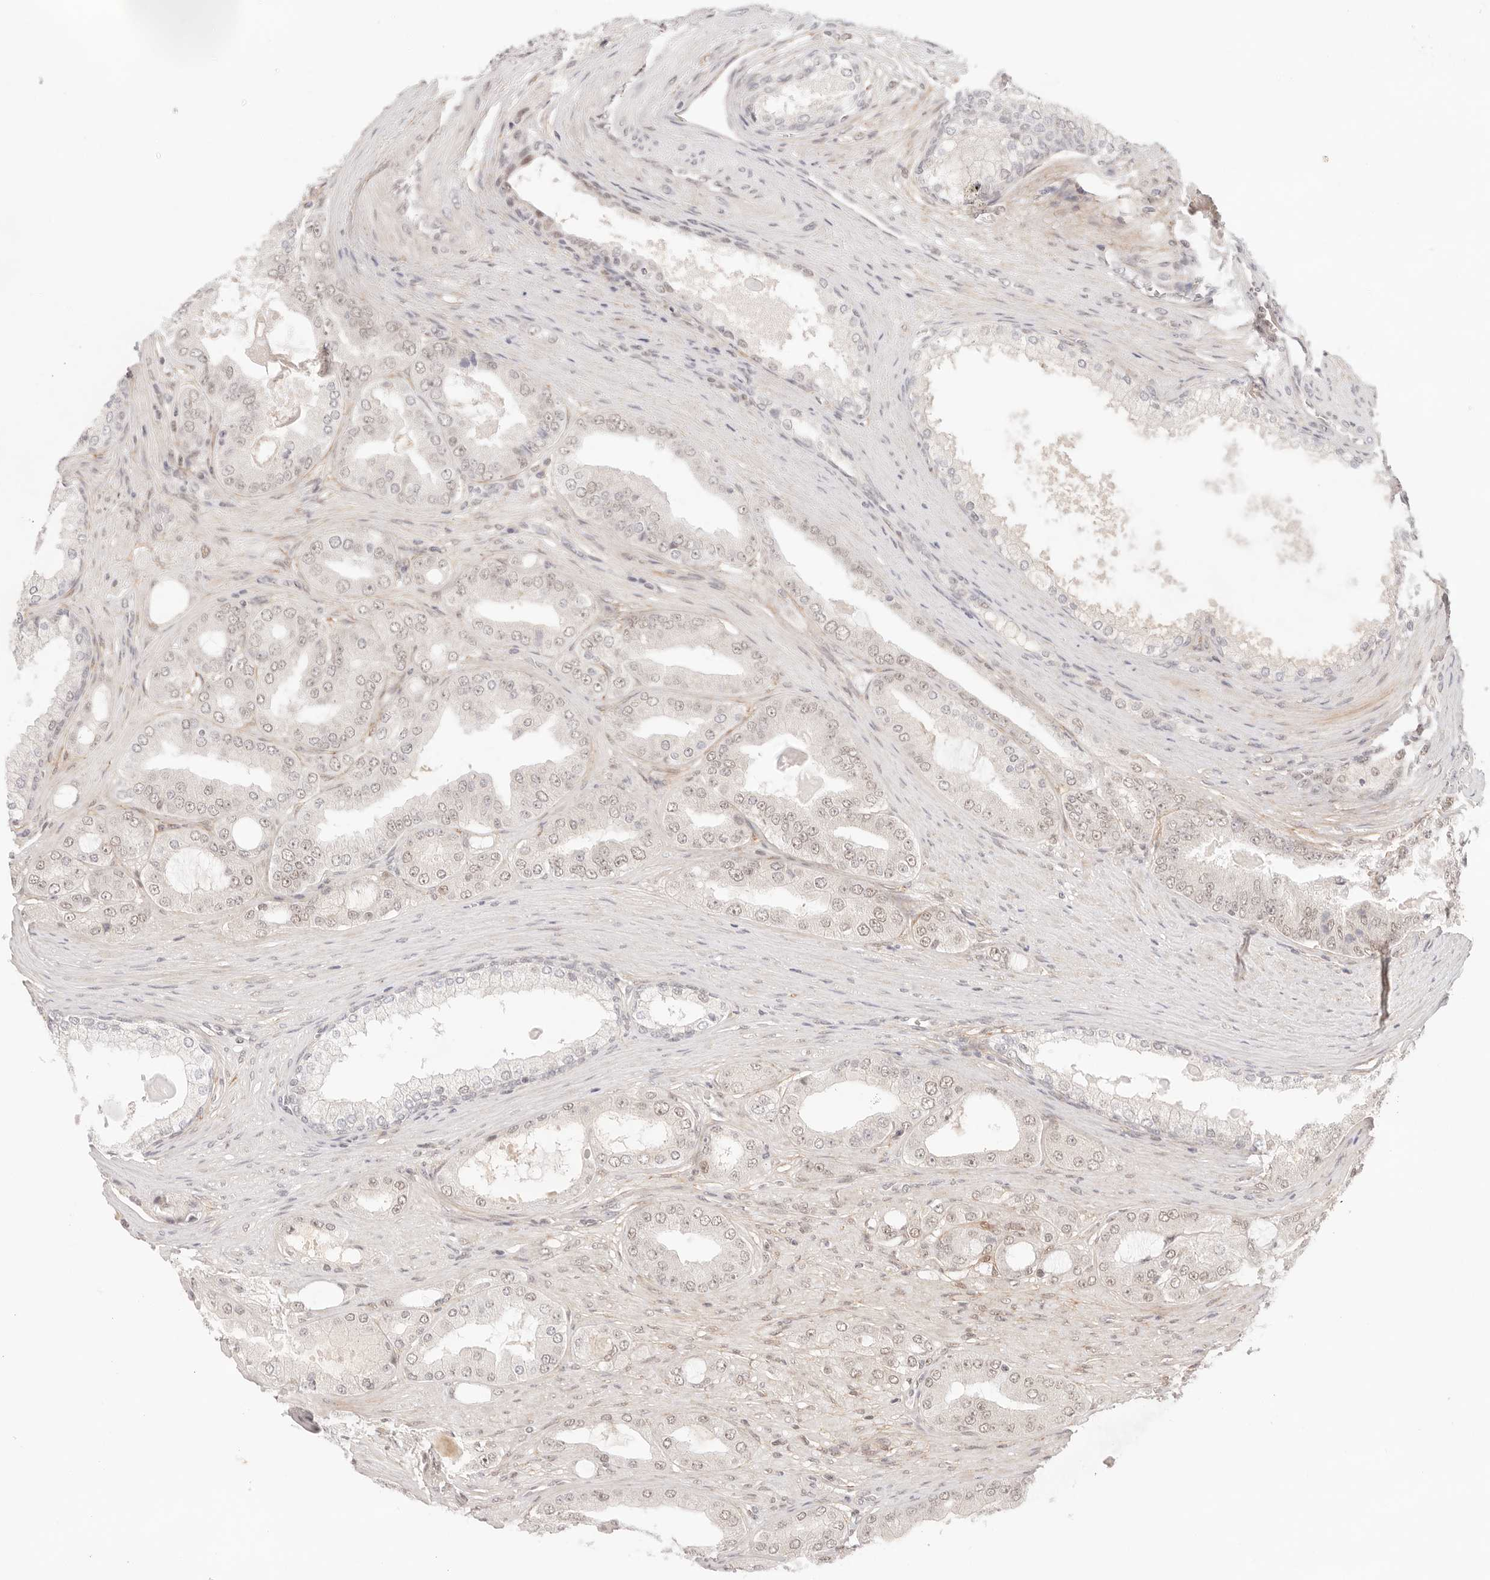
{"staining": {"intensity": "negative", "quantity": "none", "location": "none"}, "tissue": "prostate cancer", "cell_type": "Tumor cells", "image_type": "cancer", "snomed": [{"axis": "morphology", "description": "Adenocarcinoma, High grade"}, {"axis": "topography", "description": "Prostate"}], "caption": "This image is of prostate high-grade adenocarcinoma stained with IHC to label a protein in brown with the nuclei are counter-stained blue. There is no expression in tumor cells.", "gene": "GTF2E2", "patient": {"sex": "male", "age": 60}}